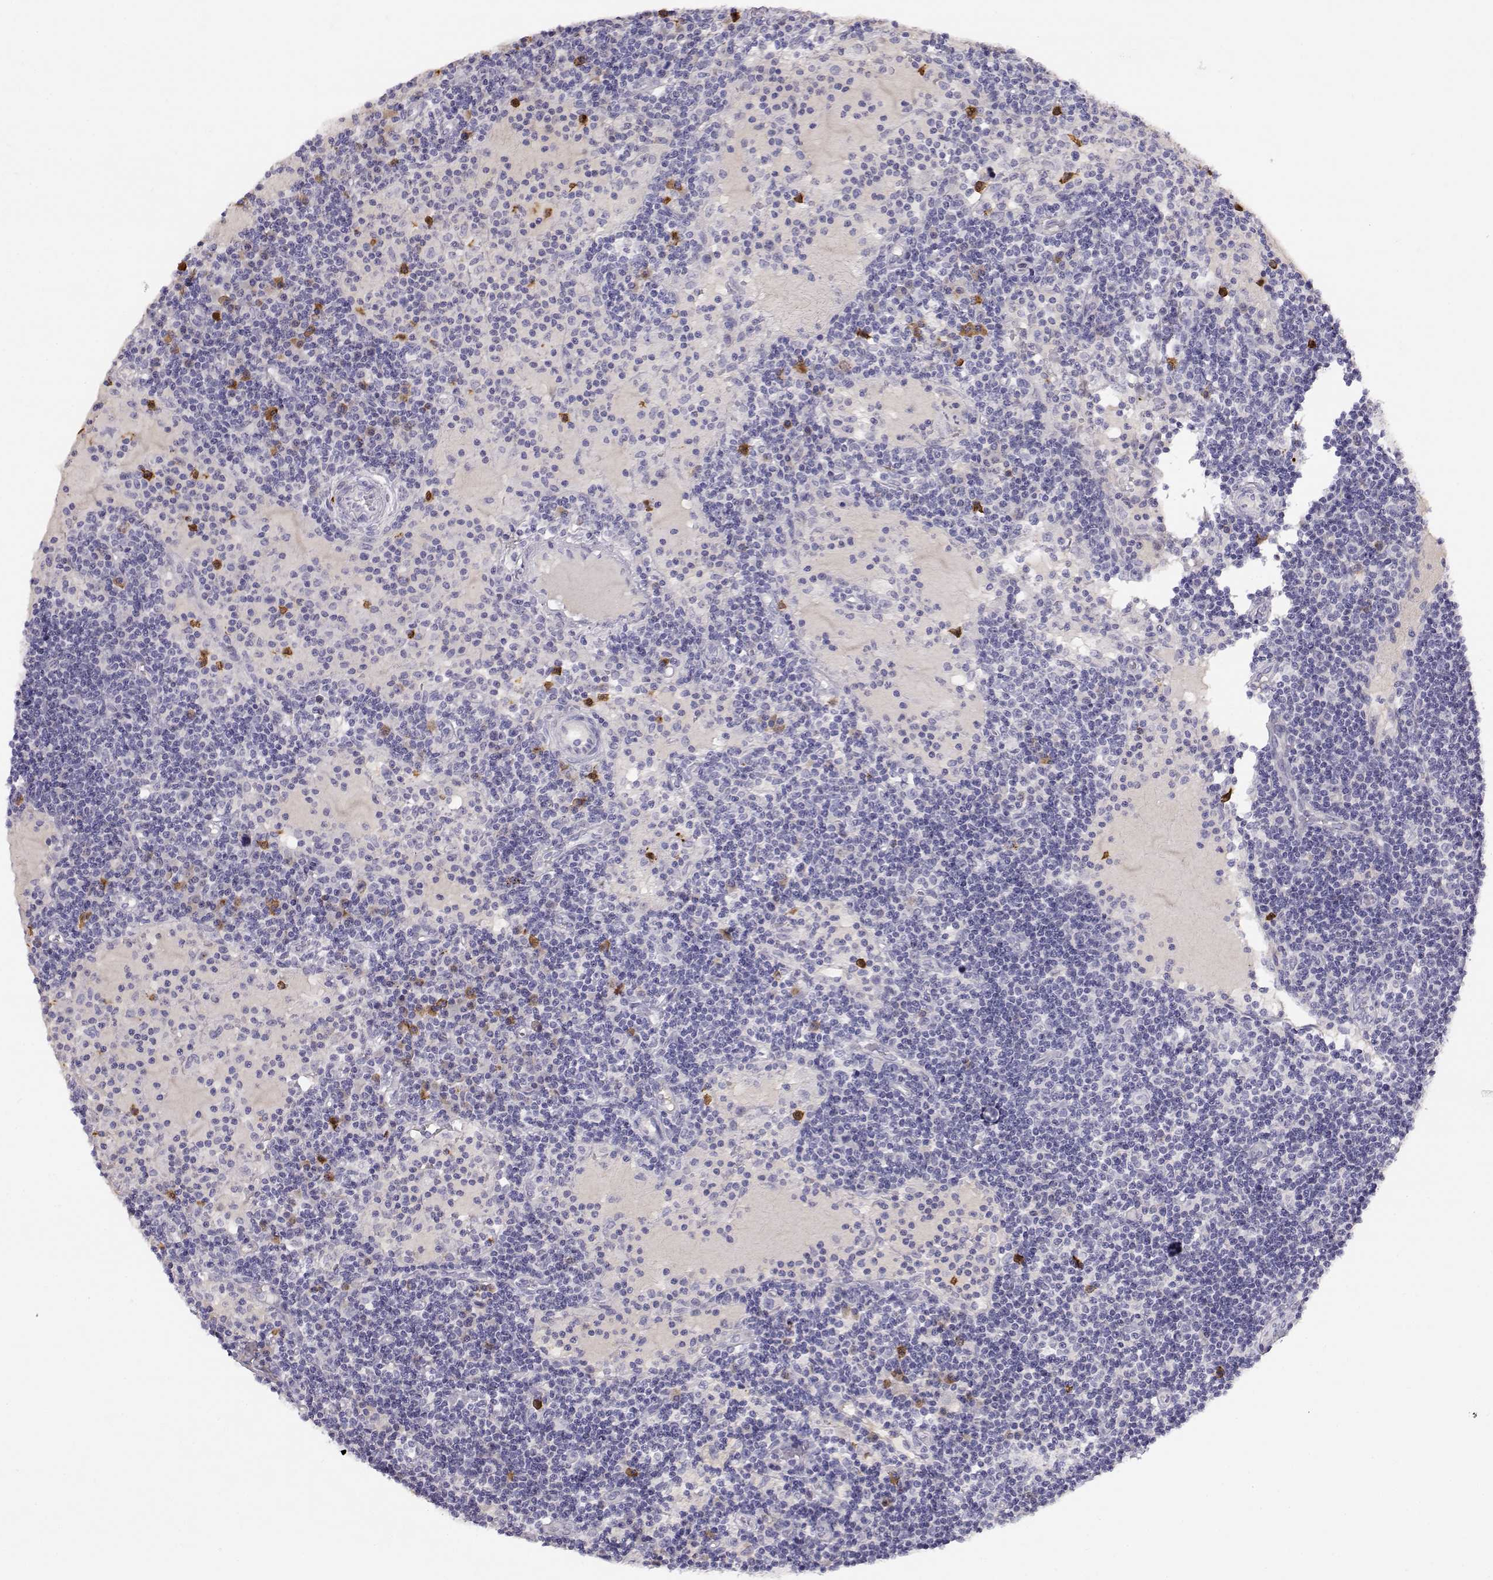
{"staining": {"intensity": "negative", "quantity": "none", "location": "none"}, "tissue": "lymph node", "cell_type": "Germinal center cells", "image_type": "normal", "snomed": [{"axis": "morphology", "description": "Normal tissue, NOS"}, {"axis": "topography", "description": "Lymph node"}], "caption": "IHC image of unremarkable lymph node: lymph node stained with DAB (3,3'-diaminobenzidine) reveals no significant protein expression in germinal center cells. Brightfield microscopy of IHC stained with DAB (brown) and hematoxylin (blue), captured at high magnification.", "gene": "CDHR1", "patient": {"sex": "female", "age": 72}}